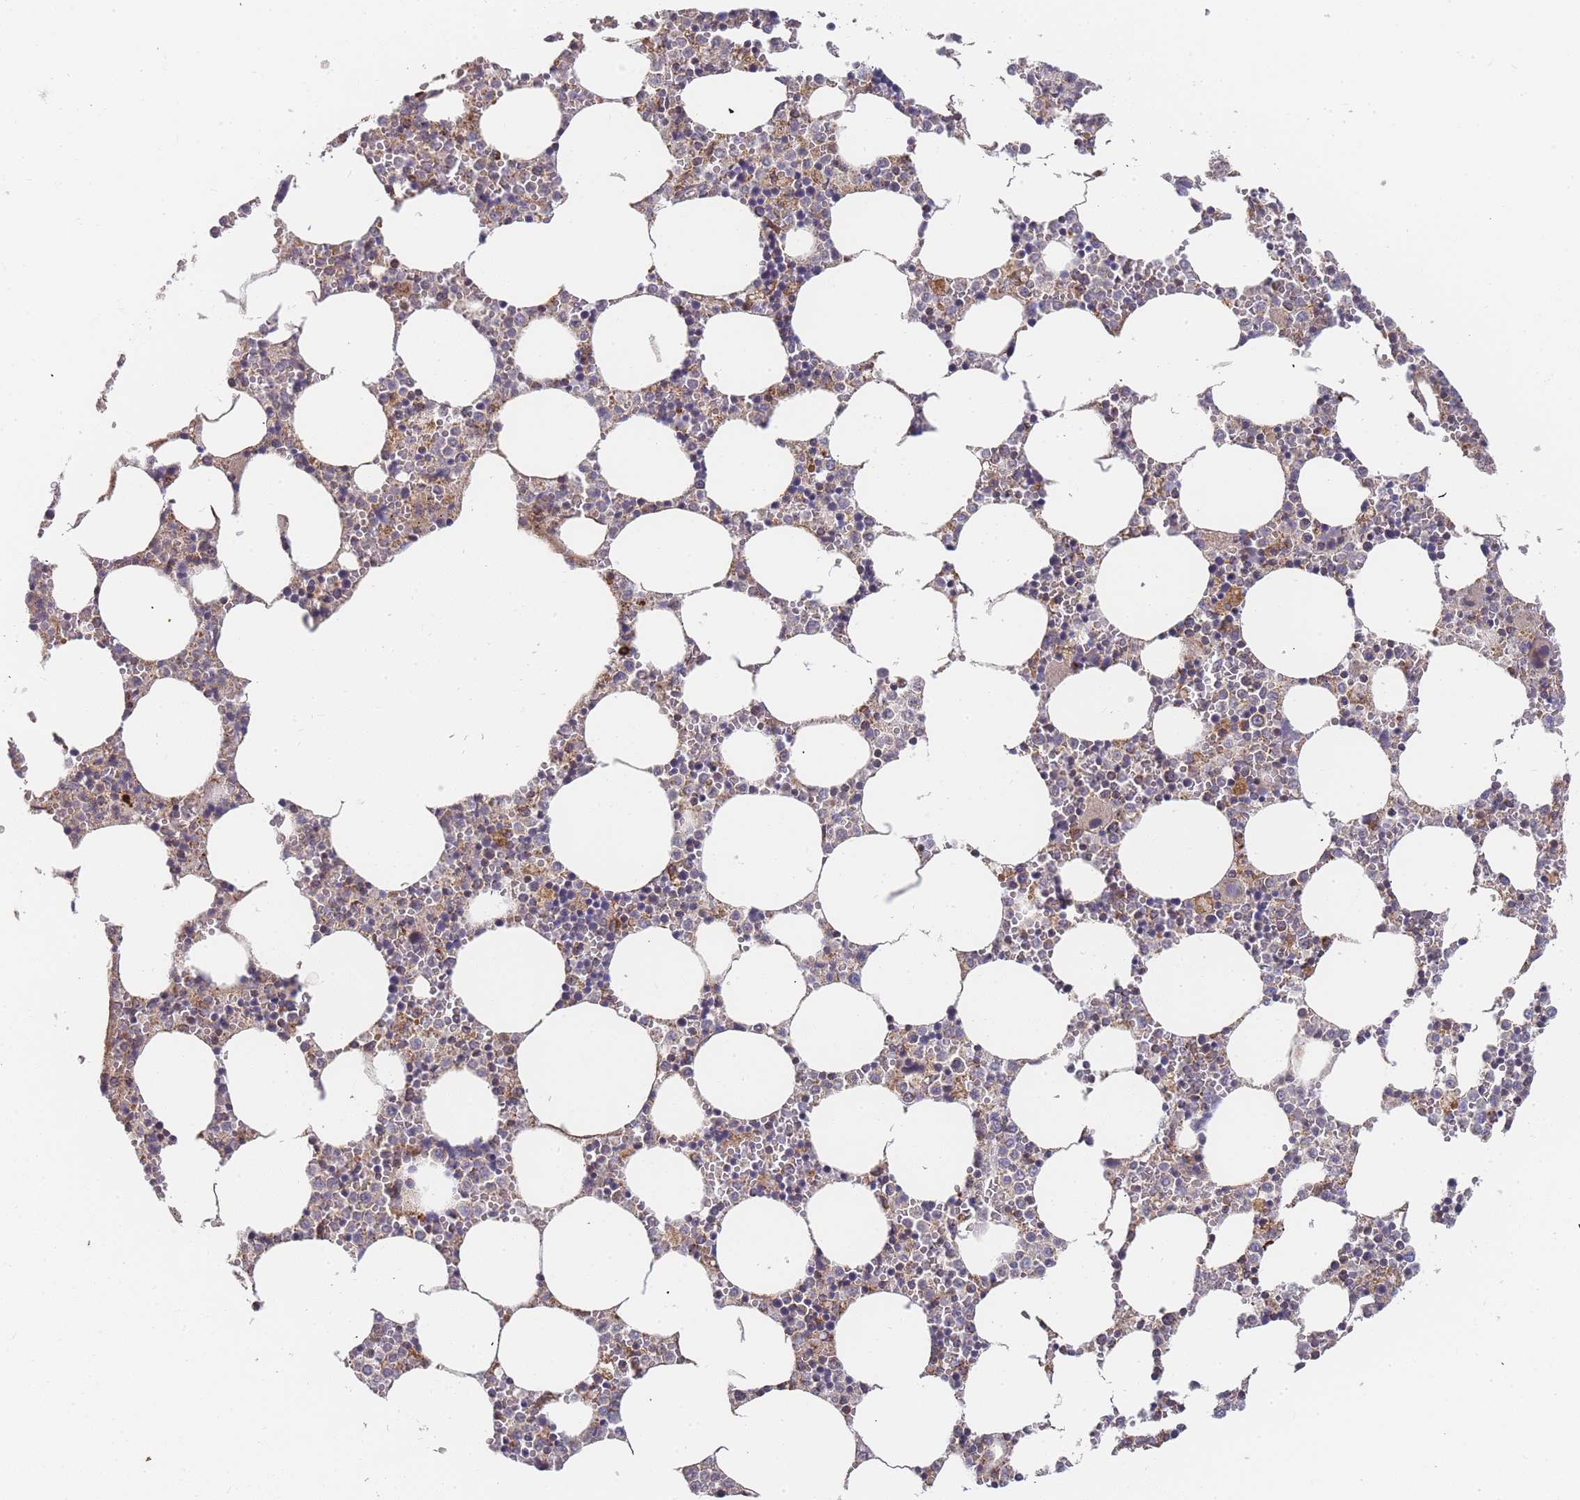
{"staining": {"intensity": "moderate", "quantity": "<25%", "location": "cytoplasmic/membranous"}, "tissue": "bone marrow", "cell_type": "Hematopoietic cells", "image_type": "normal", "snomed": [{"axis": "morphology", "description": "Normal tissue, NOS"}, {"axis": "topography", "description": "Bone marrow"}], "caption": "Bone marrow was stained to show a protein in brown. There is low levels of moderate cytoplasmic/membranous positivity in approximately <25% of hematopoietic cells.", "gene": "ADCY9", "patient": {"sex": "female", "age": 64}}